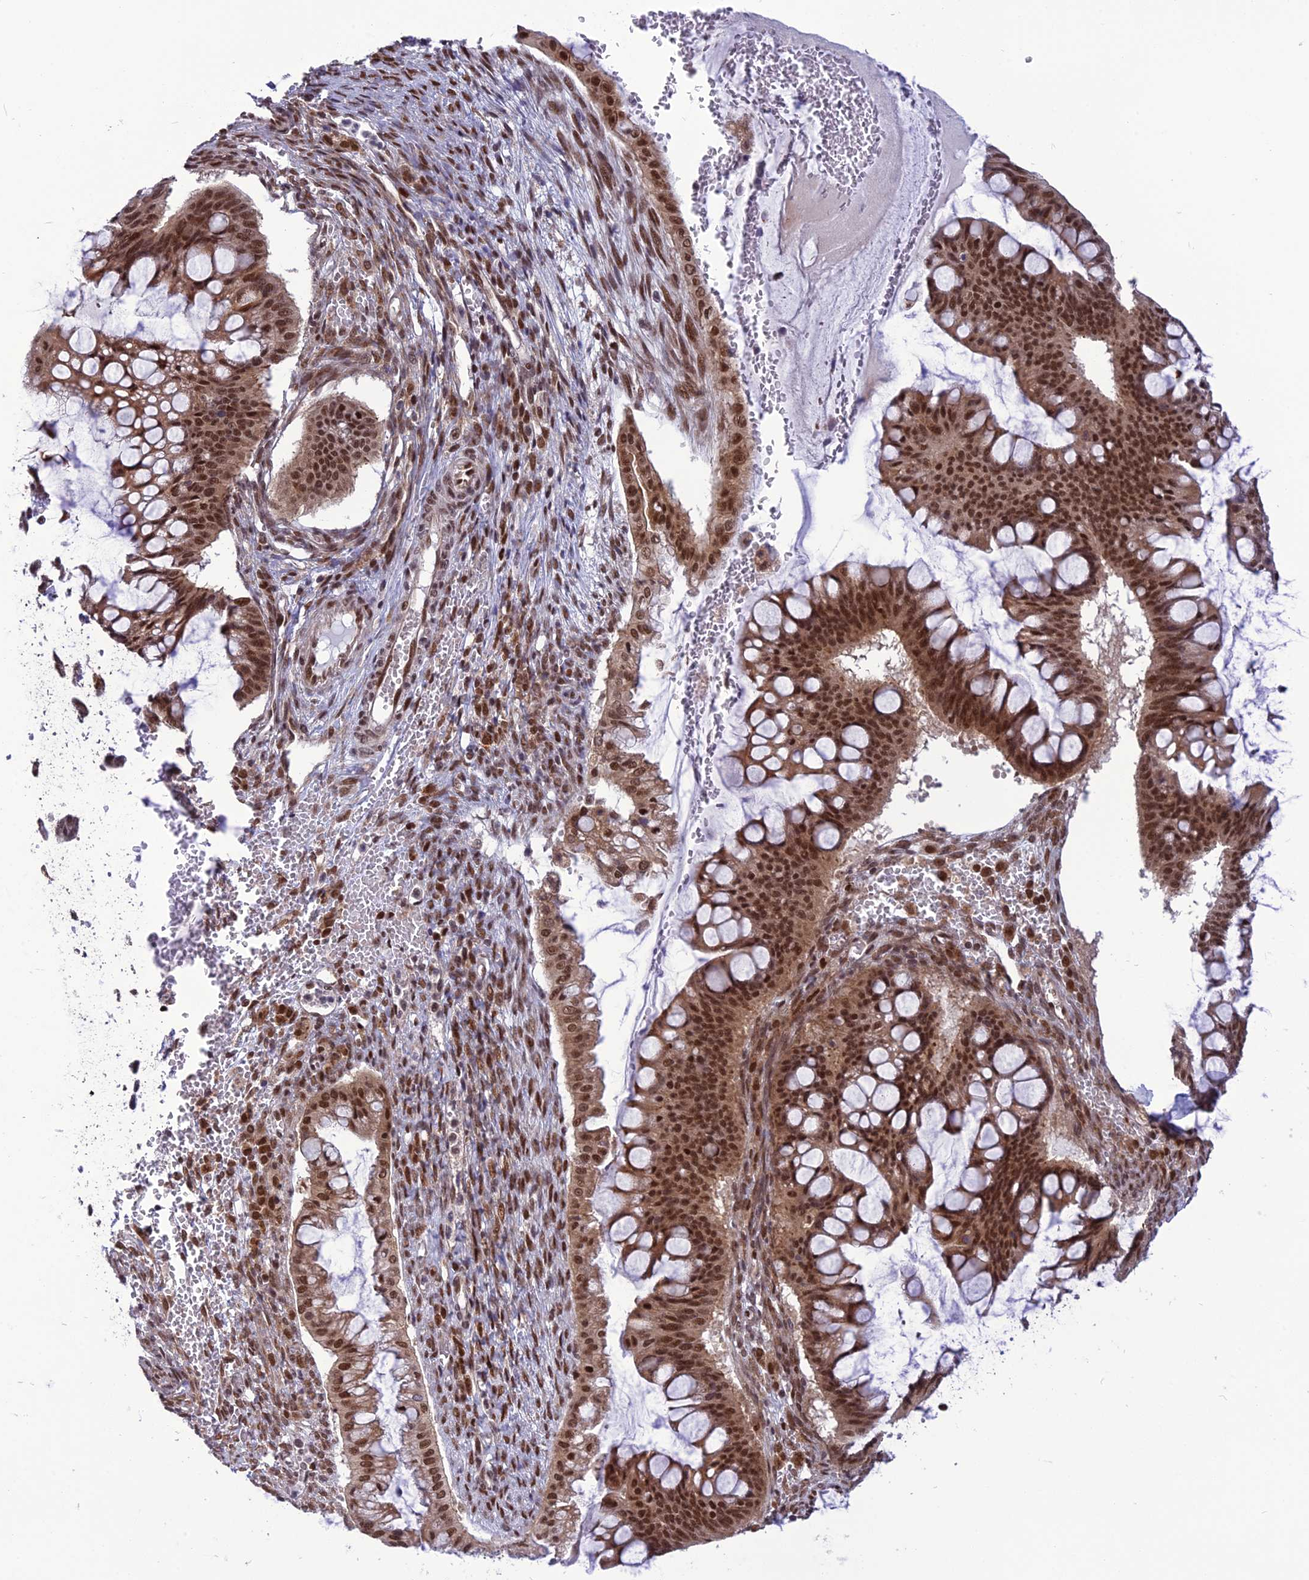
{"staining": {"intensity": "strong", "quantity": ">75%", "location": "cytoplasmic/membranous,nuclear"}, "tissue": "ovarian cancer", "cell_type": "Tumor cells", "image_type": "cancer", "snomed": [{"axis": "morphology", "description": "Cystadenocarcinoma, mucinous, NOS"}, {"axis": "topography", "description": "Ovary"}], "caption": "Tumor cells show high levels of strong cytoplasmic/membranous and nuclear positivity in about >75% of cells in mucinous cystadenocarcinoma (ovarian).", "gene": "RTRAF", "patient": {"sex": "female", "age": 73}}